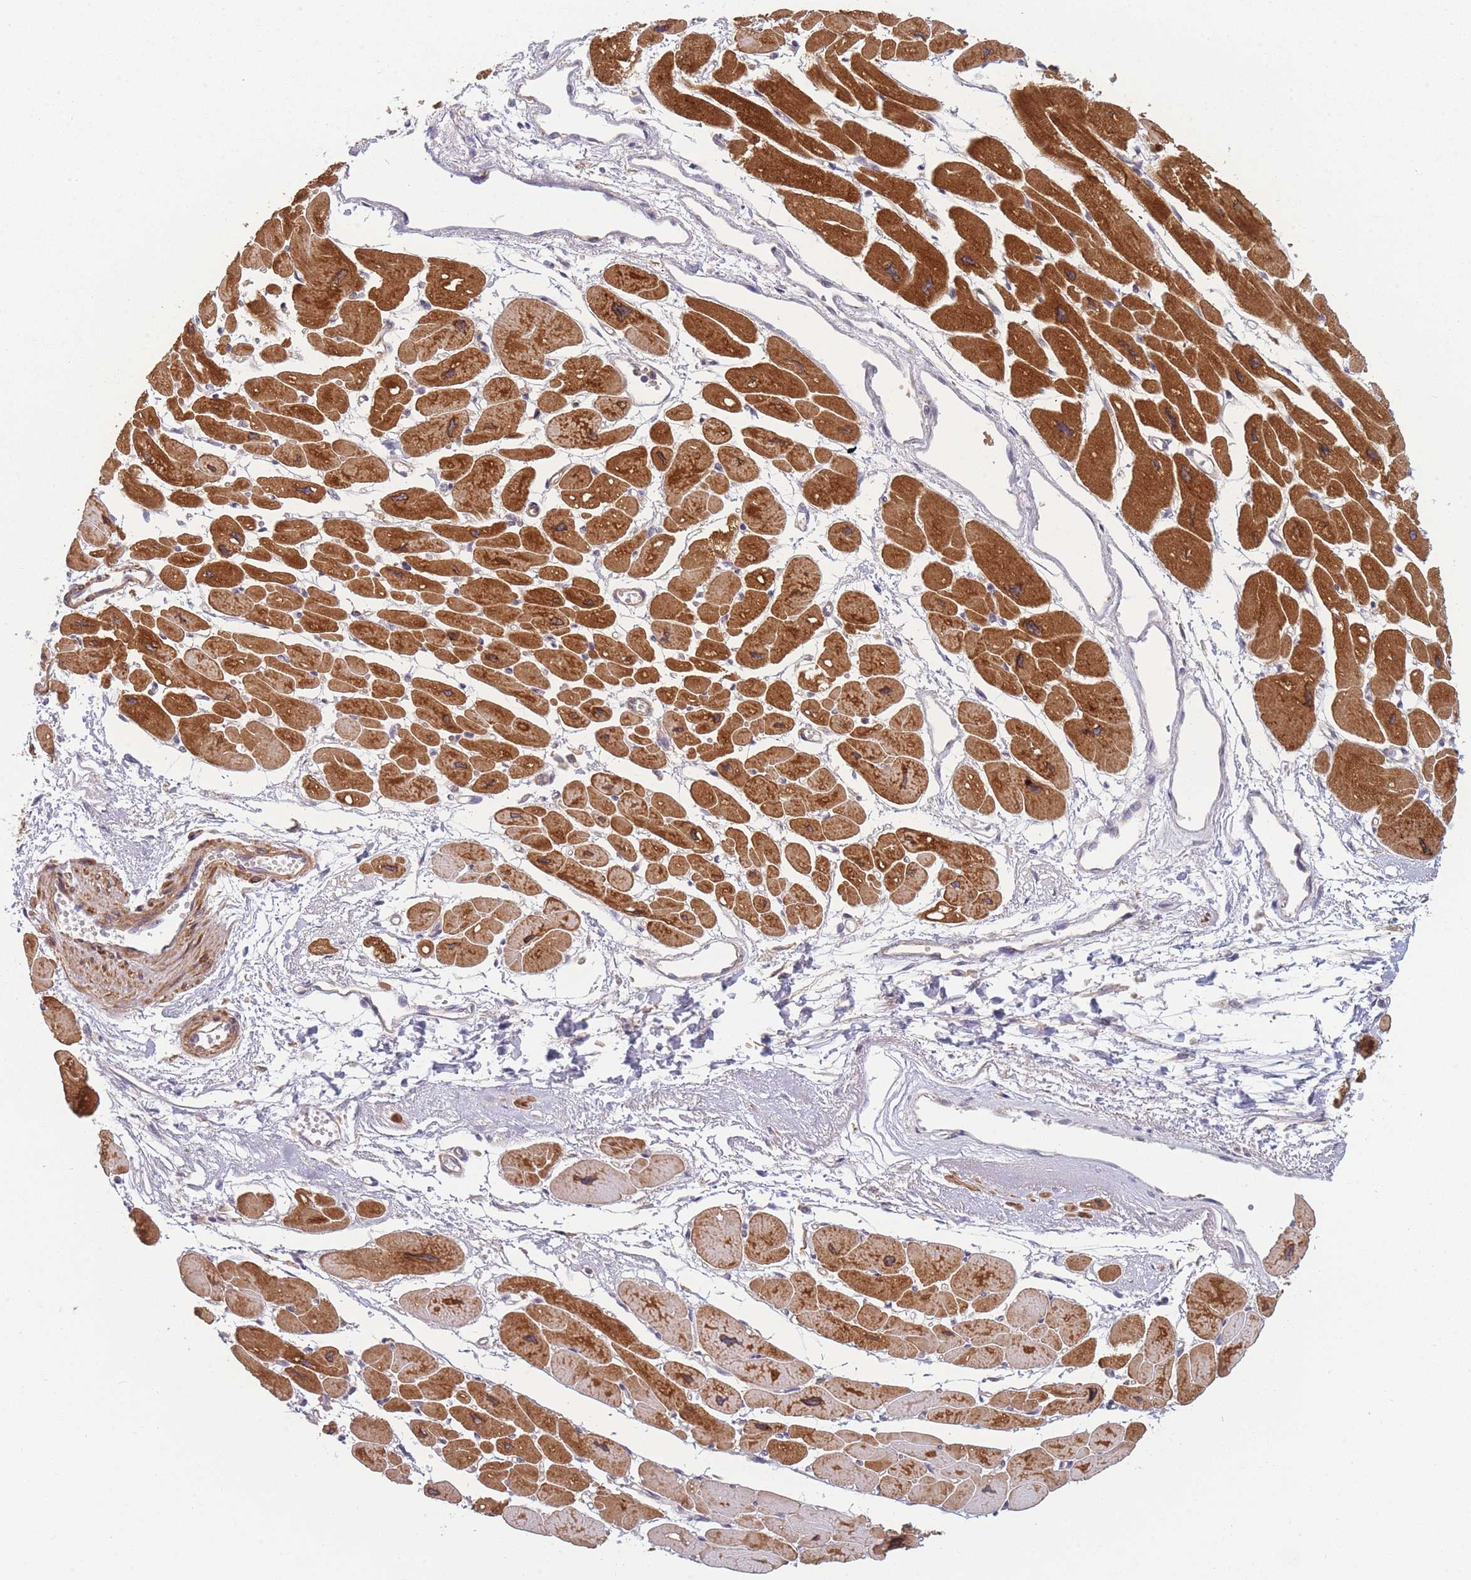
{"staining": {"intensity": "strong", "quantity": ">75%", "location": "cytoplasmic/membranous"}, "tissue": "heart muscle", "cell_type": "Cardiomyocytes", "image_type": "normal", "snomed": [{"axis": "morphology", "description": "Normal tissue, NOS"}, {"axis": "topography", "description": "Heart"}], "caption": "Immunohistochemical staining of unremarkable human heart muscle reveals >75% levels of strong cytoplasmic/membranous protein staining in about >75% of cardiomyocytes. (IHC, brightfield microscopy, high magnification).", "gene": "FAM153A", "patient": {"sex": "female", "age": 54}}